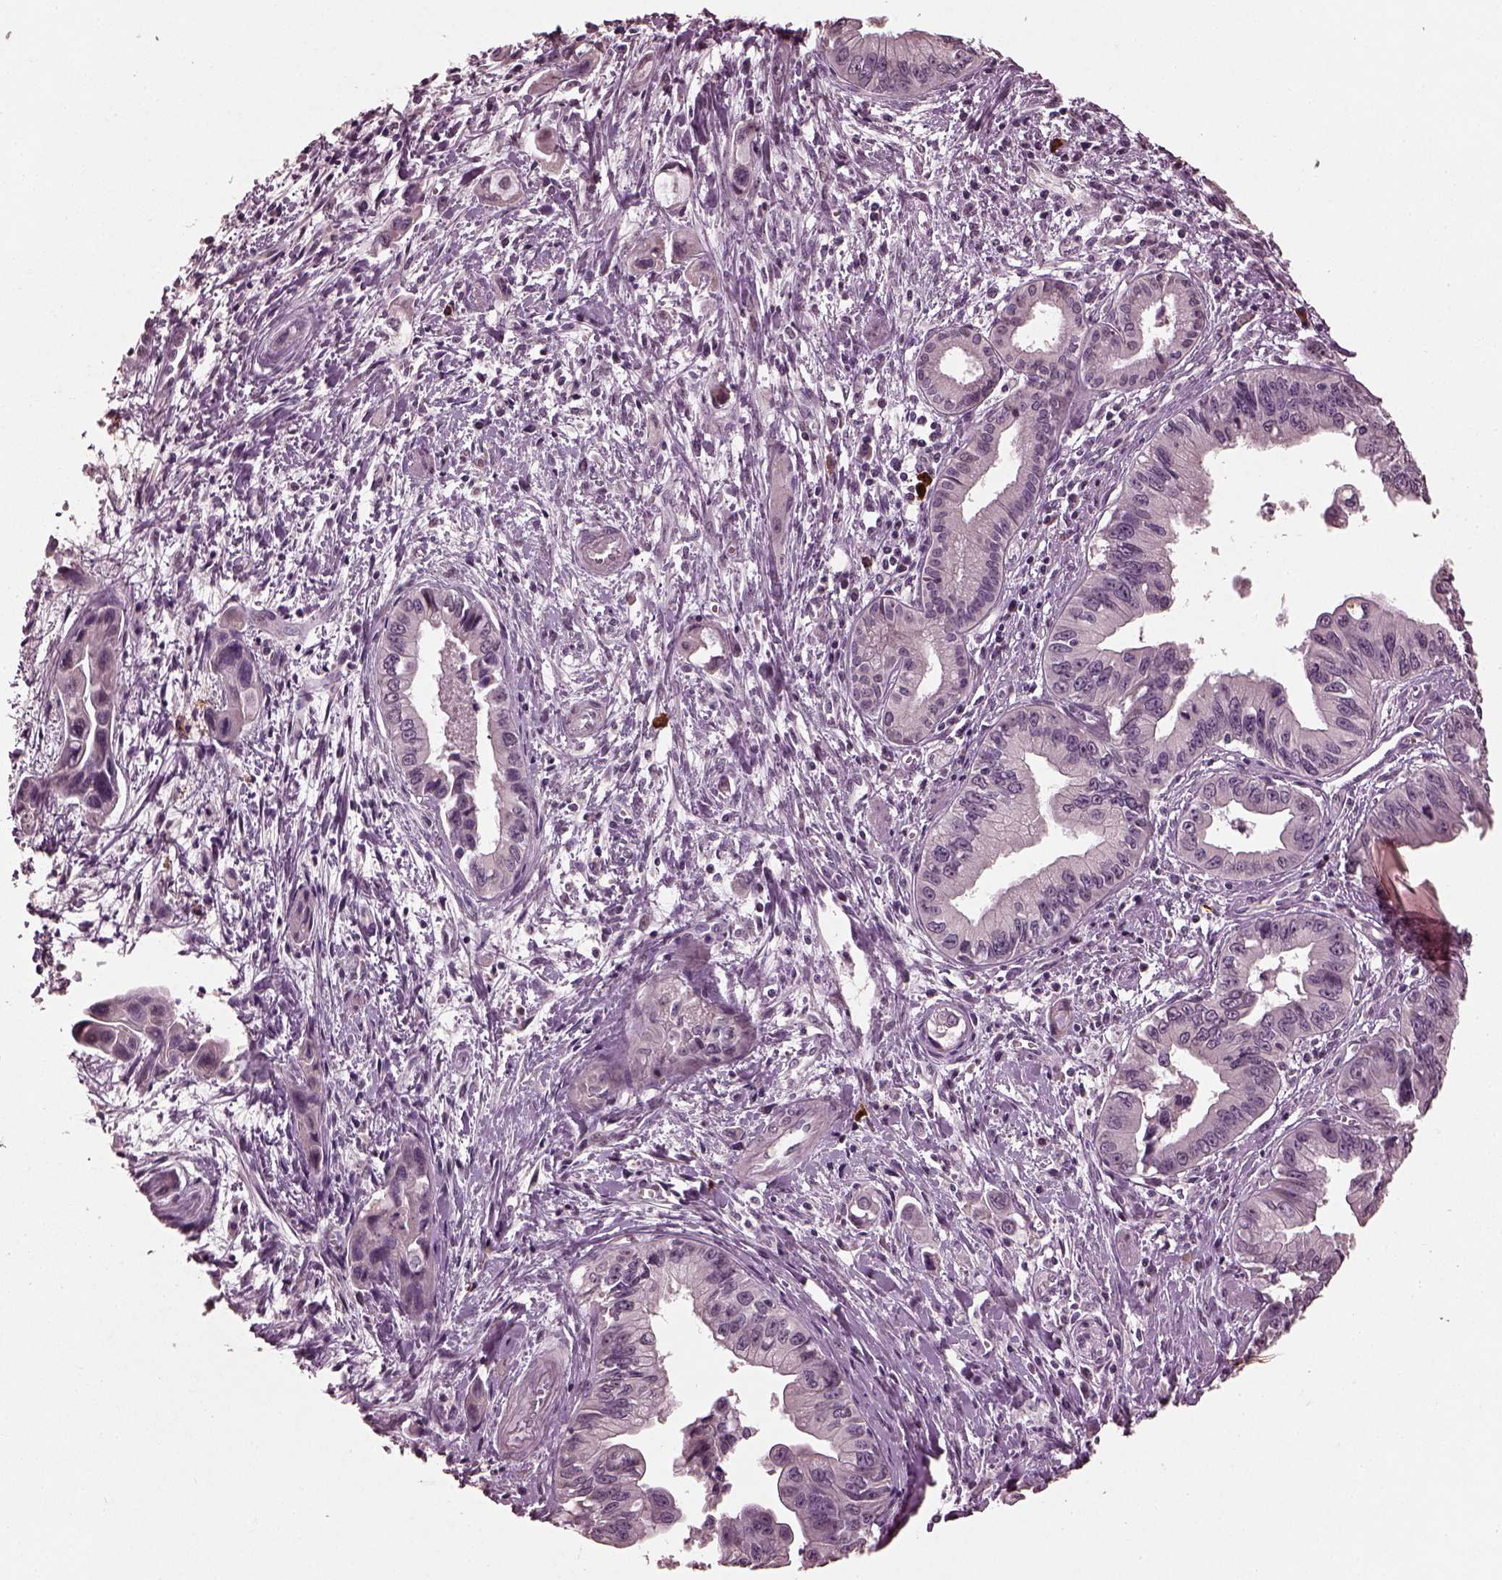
{"staining": {"intensity": "negative", "quantity": "none", "location": "none"}, "tissue": "pancreatic cancer", "cell_type": "Tumor cells", "image_type": "cancer", "snomed": [{"axis": "morphology", "description": "Adenocarcinoma, NOS"}, {"axis": "topography", "description": "Pancreas"}], "caption": "DAB immunohistochemical staining of adenocarcinoma (pancreatic) displays no significant expression in tumor cells.", "gene": "IL18RAP", "patient": {"sex": "male", "age": 60}}